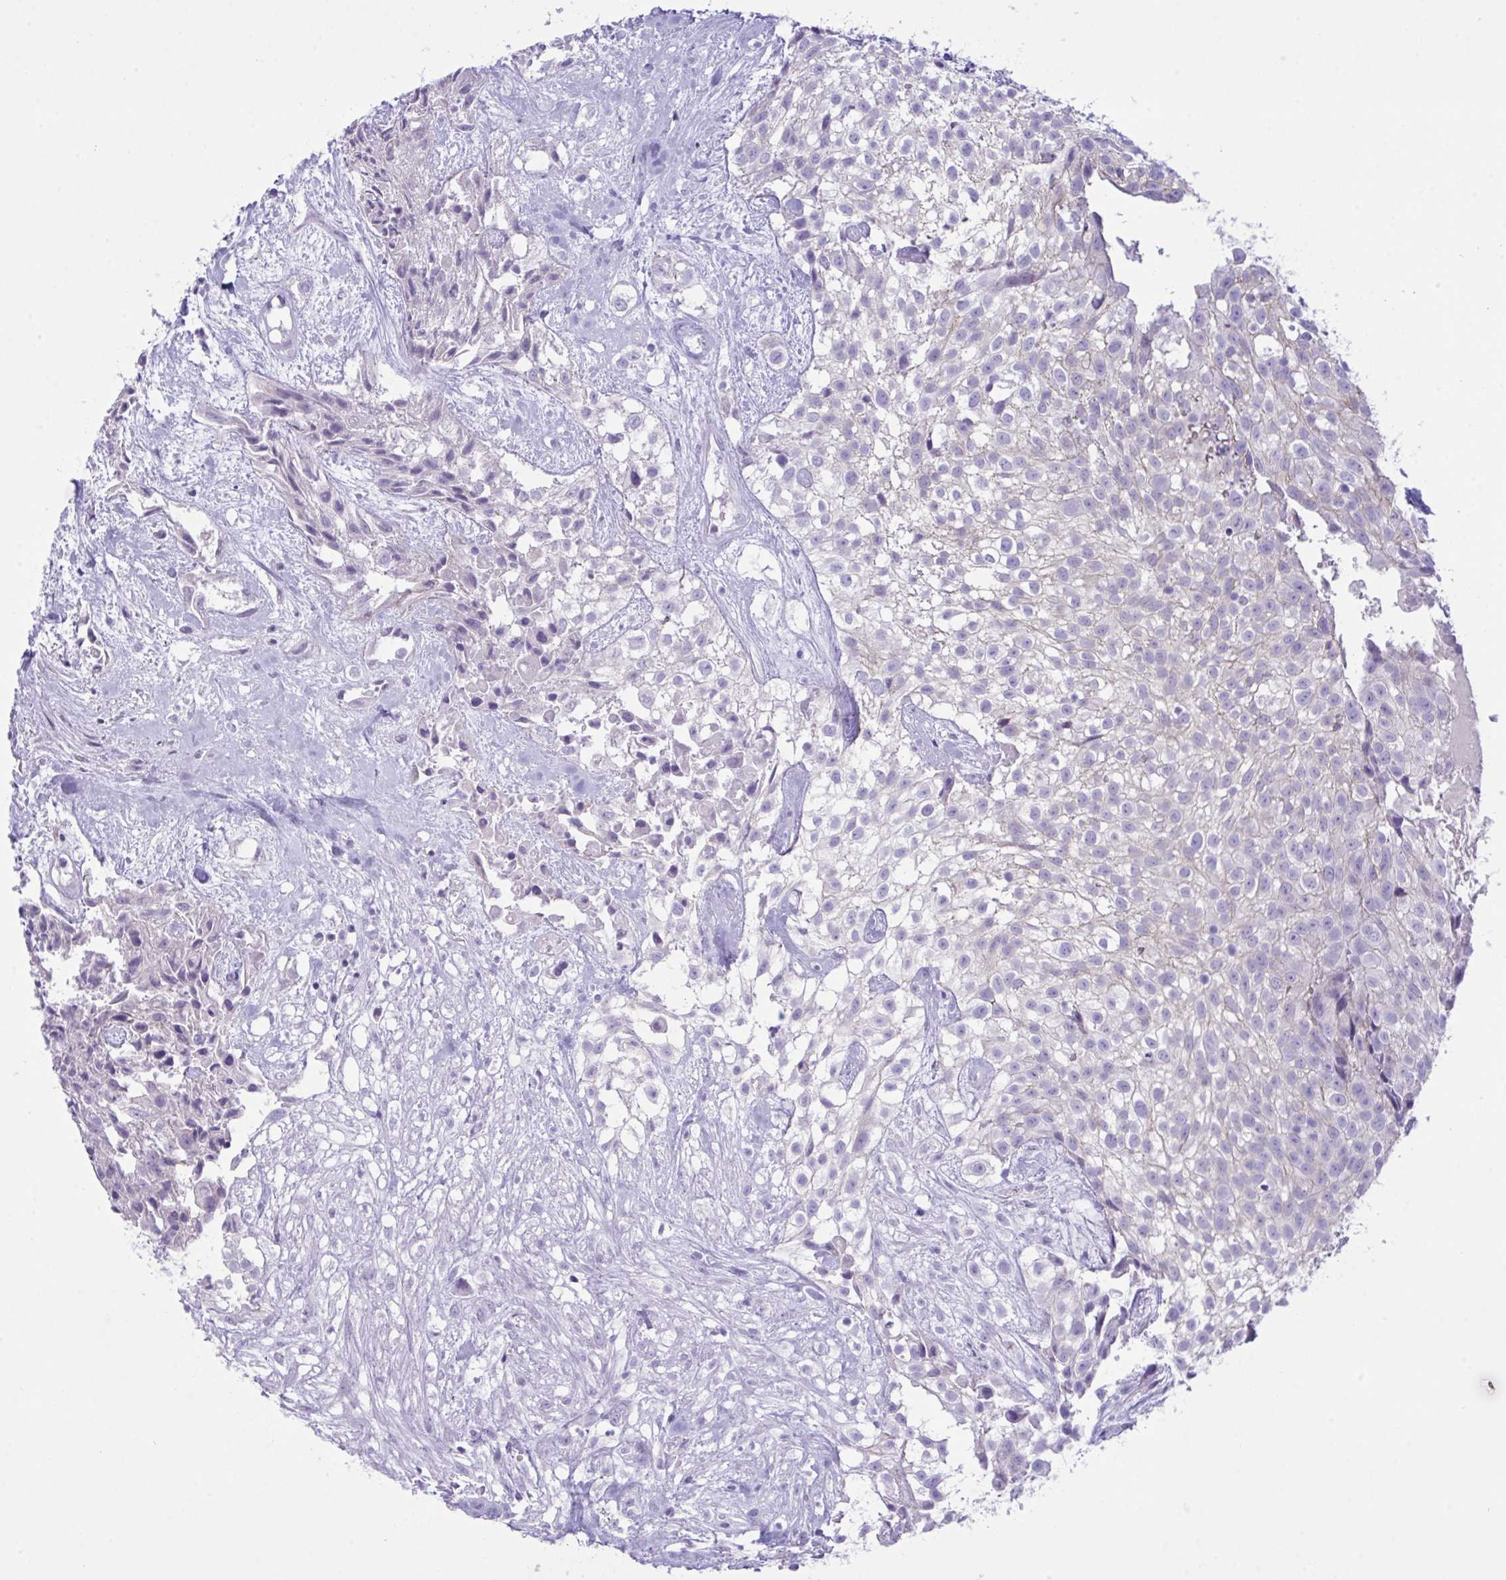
{"staining": {"intensity": "negative", "quantity": "none", "location": "none"}, "tissue": "urothelial cancer", "cell_type": "Tumor cells", "image_type": "cancer", "snomed": [{"axis": "morphology", "description": "Urothelial carcinoma, High grade"}, {"axis": "topography", "description": "Urinary bladder"}], "caption": "Immunohistochemistry (IHC) image of urothelial cancer stained for a protein (brown), which displays no staining in tumor cells.", "gene": "GLB1L2", "patient": {"sex": "male", "age": 56}}